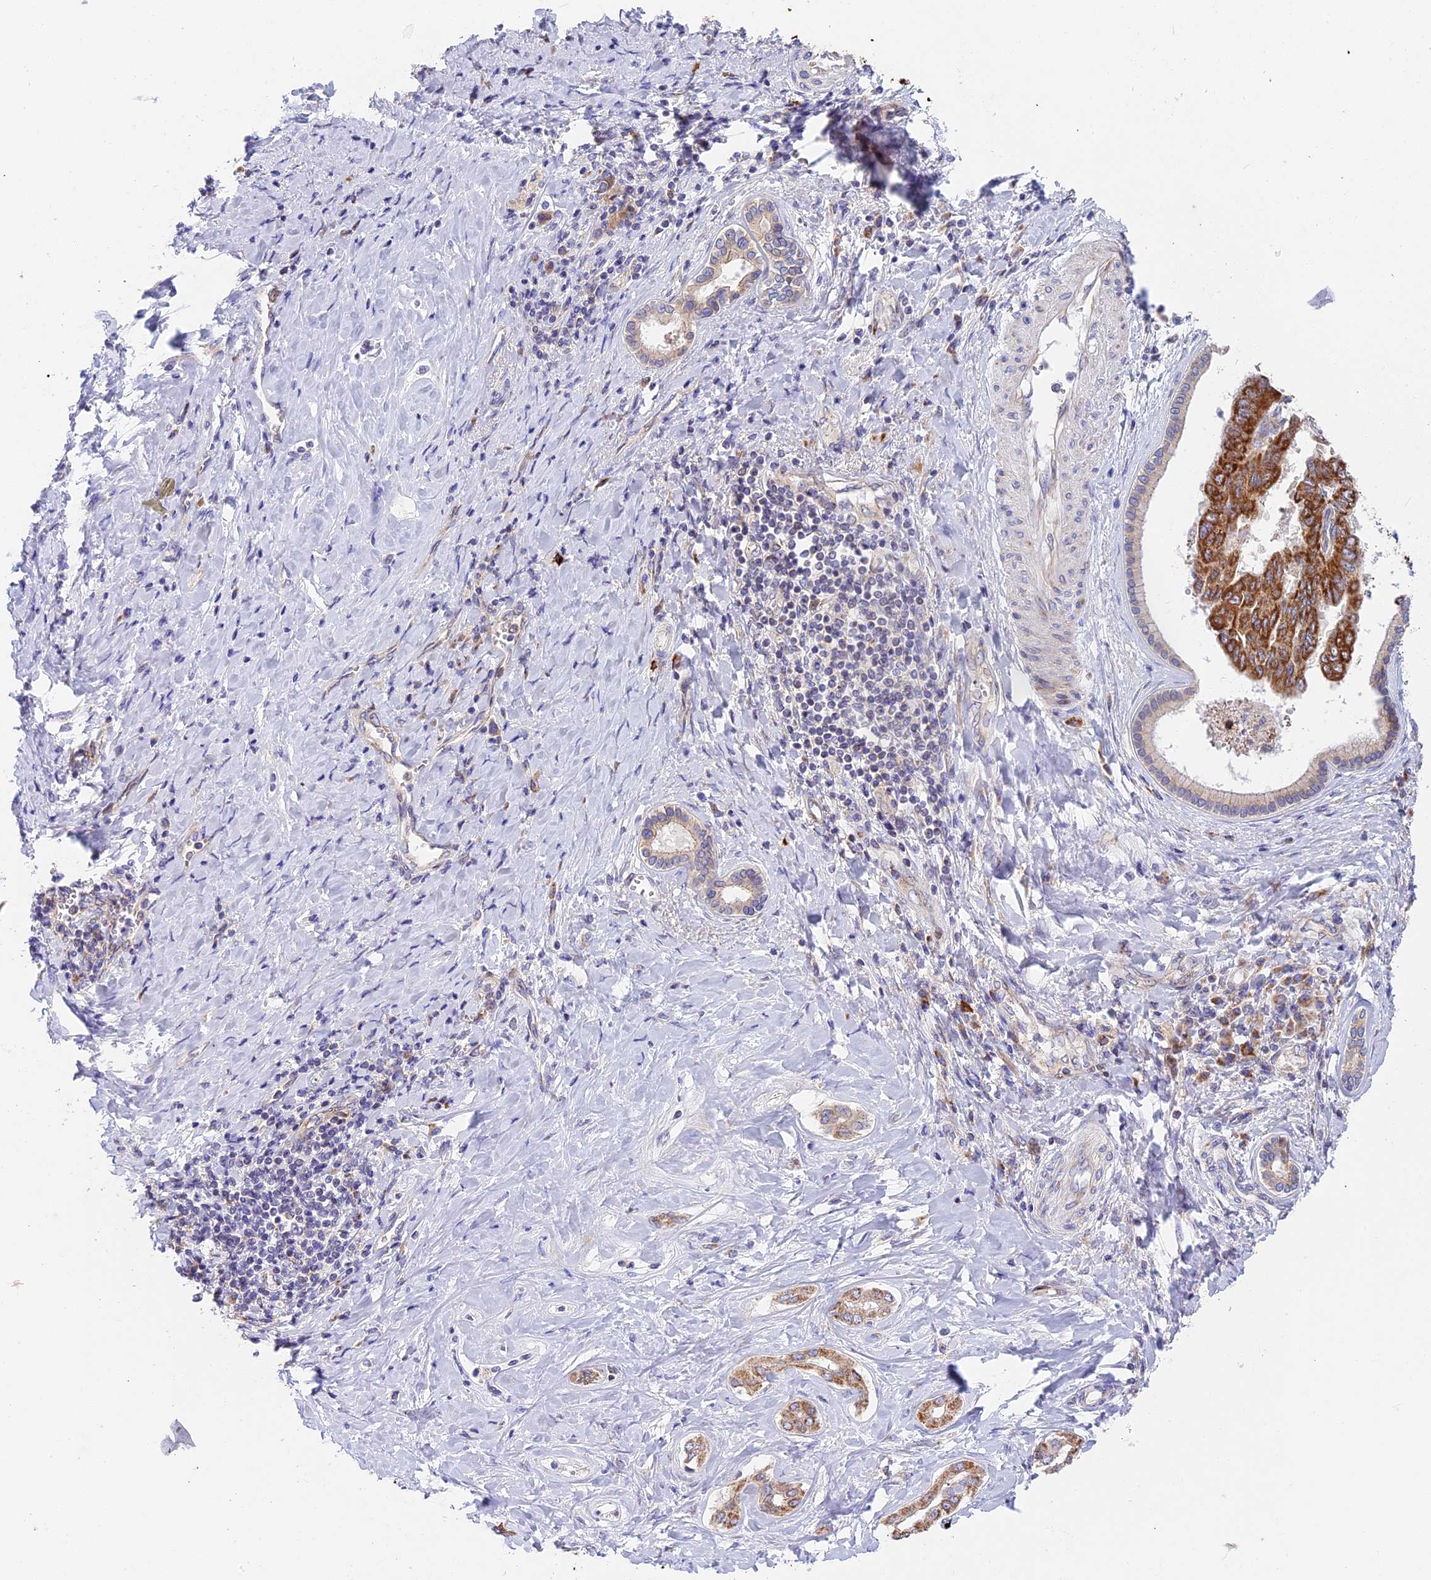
{"staining": {"intensity": "moderate", "quantity": ">75%", "location": "cytoplasmic/membranous"}, "tissue": "liver cancer", "cell_type": "Tumor cells", "image_type": "cancer", "snomed": [{"axis": "morphology", "description": "Cholangiocarcinoma"}, {"axis": "topography", "description": "Liver"}], "caption": "Cholangiocarcinoma (liver) stained with a protein marker reveals moderate staining in tumor cells.", "gene": "MRAS", "patient": {"sex": "female", "age": 77}}